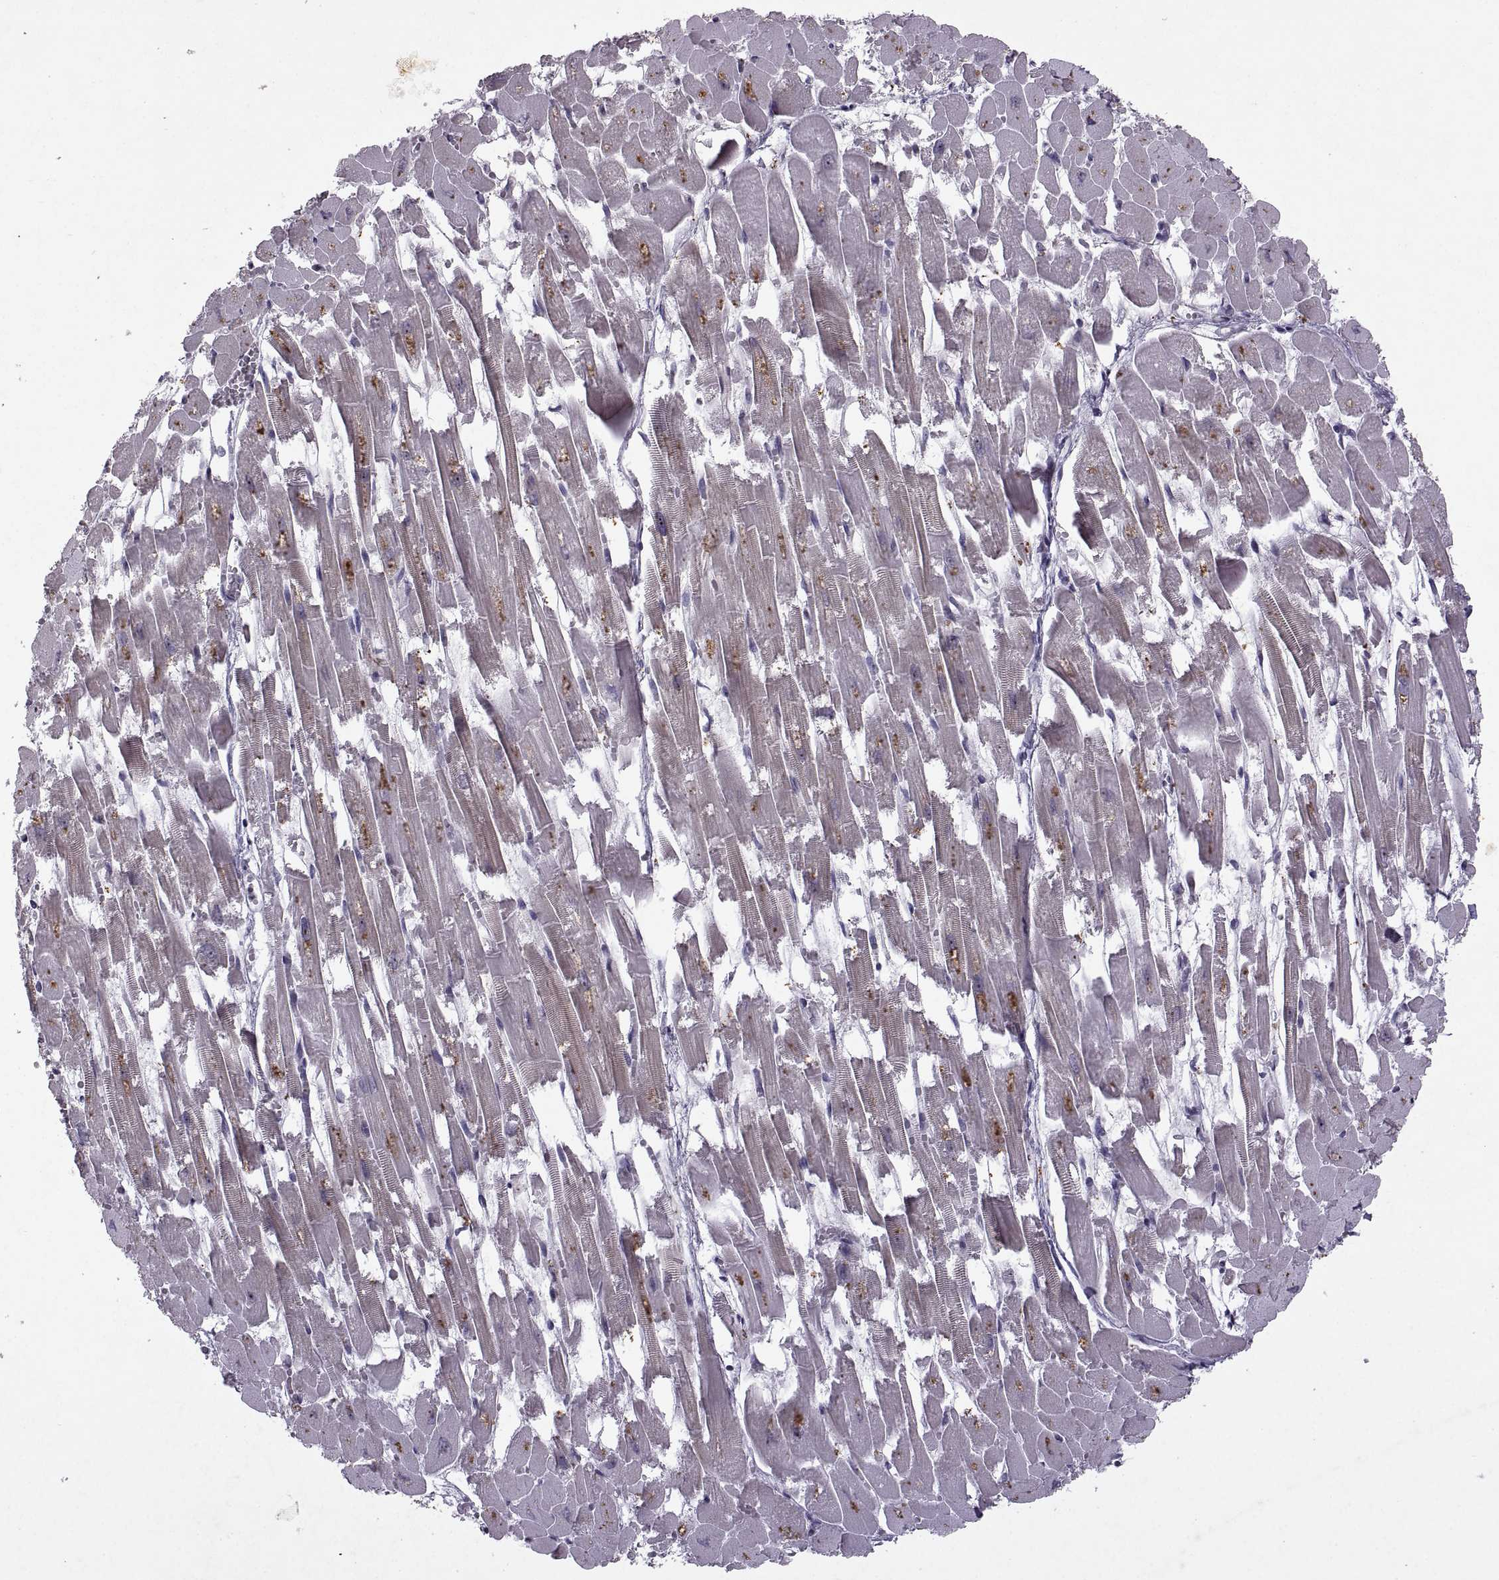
{"staining": {"intensity": "strong", "quantity": "<25%", "location": "nuclear"}, "tissue": "heart muscle", "cell_type": "Cardiomyocytes", "image_type": "normal", "snomed": [{"axis": "morphology", "description": "Normal tissue, NOS"}, {"axis": "topography", "description": "Heart"}], "caption": "Protein analysis of unremarkable heart muscle demonstrates strong nuclear expression in about <25% of cardiomyocytes.", "gene": "SINHCAF", "patient": {"sex": "female", "age": 52}}